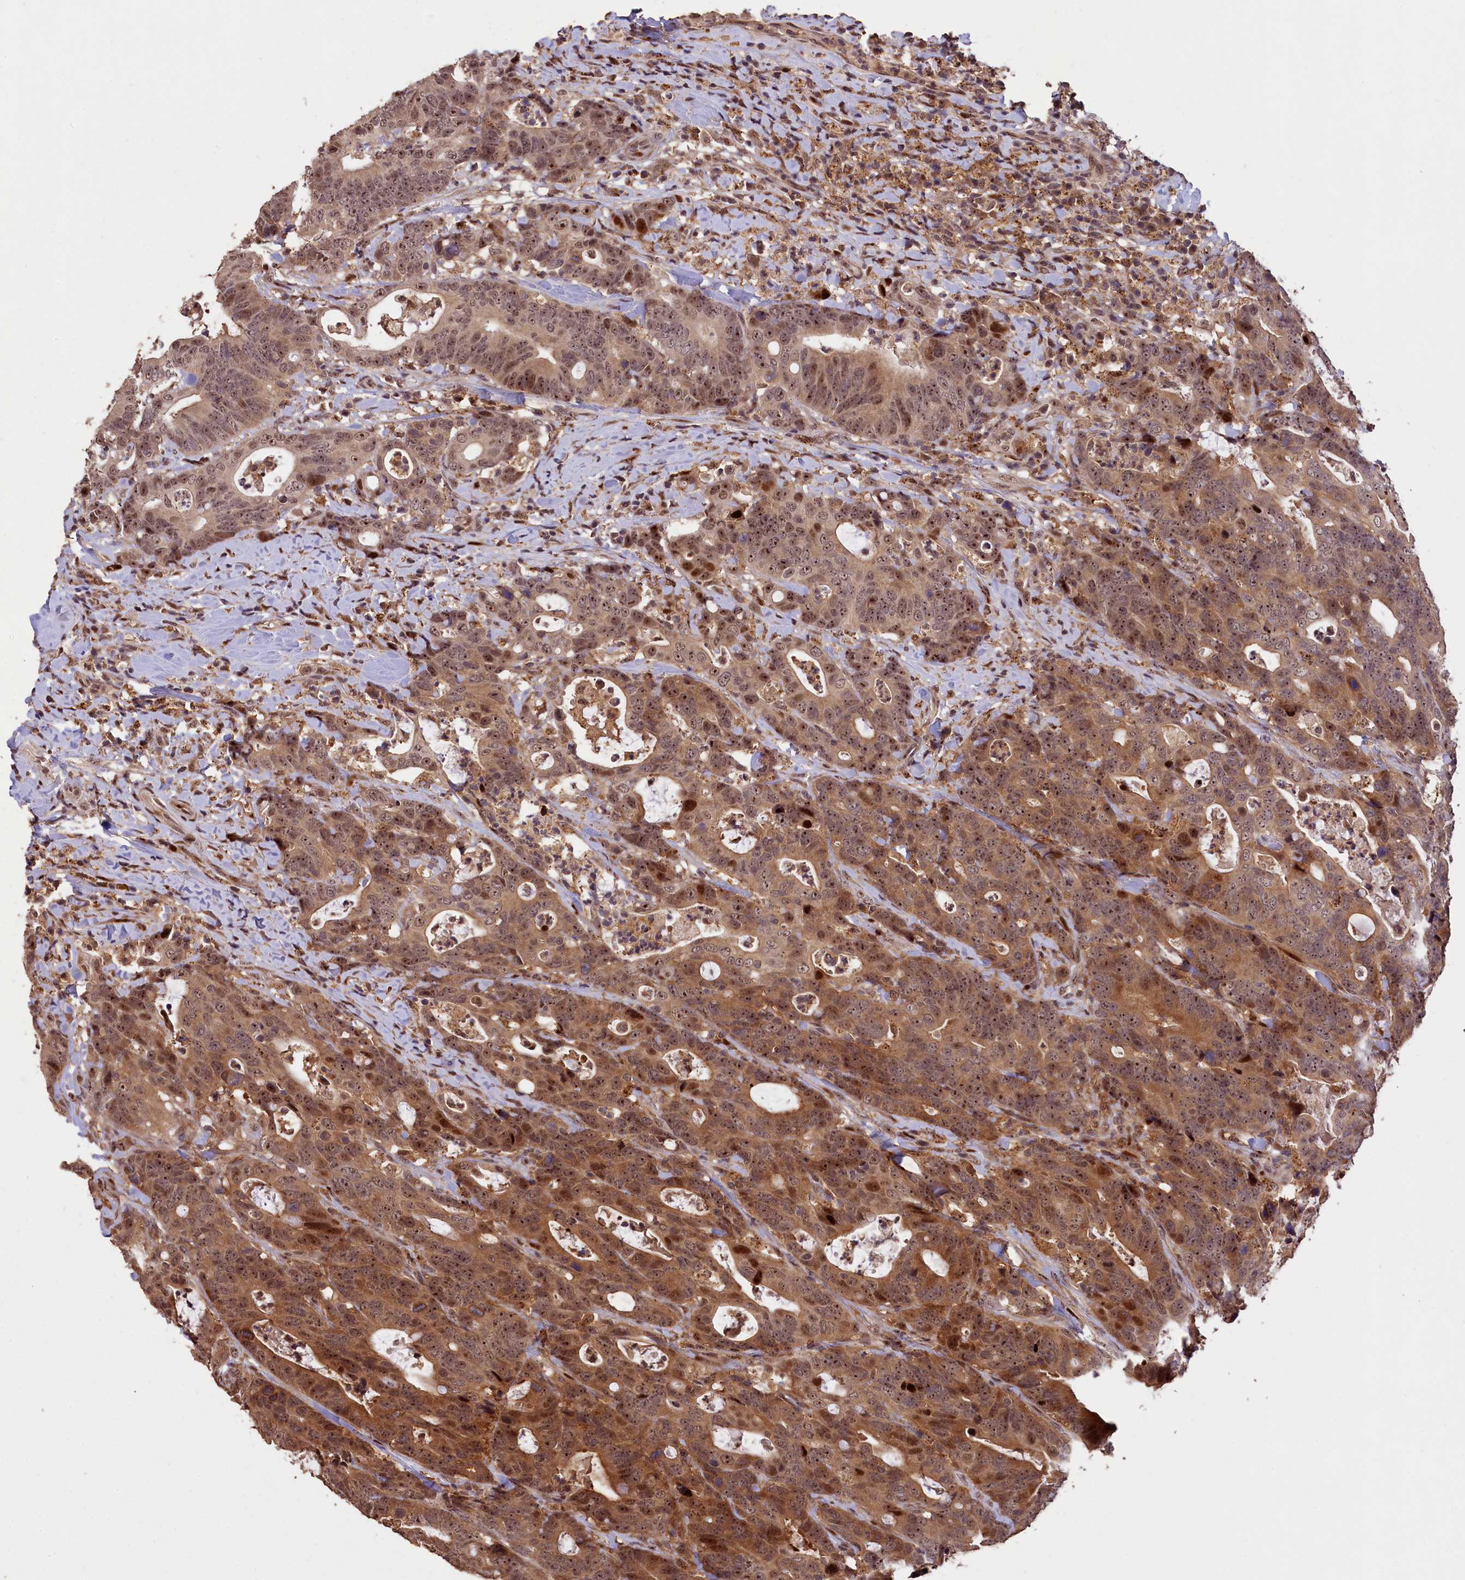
{"staining": {"intensity": "moderate", "quantity": ">75%", "location": "cytoplasmic/membranous,nuclear"}, "tissue": "colorectal cancer", "cell_type": "Tumor cells", "image_type": "cancer", "snomed": [{"axis": "morphology", "description": "Adenocarcinoma, NOS"}, {"axis": "topography", "description": "Colon"}], "caption": "Colorectal cancer tissue displays moderate cytoplasmic/membranous and nuclear staining in approximately >75% of tumor cells, visualized by immunohistochemistry.", "gene": "PHAF1", "patient": {"sex": "female", "age": 82}}